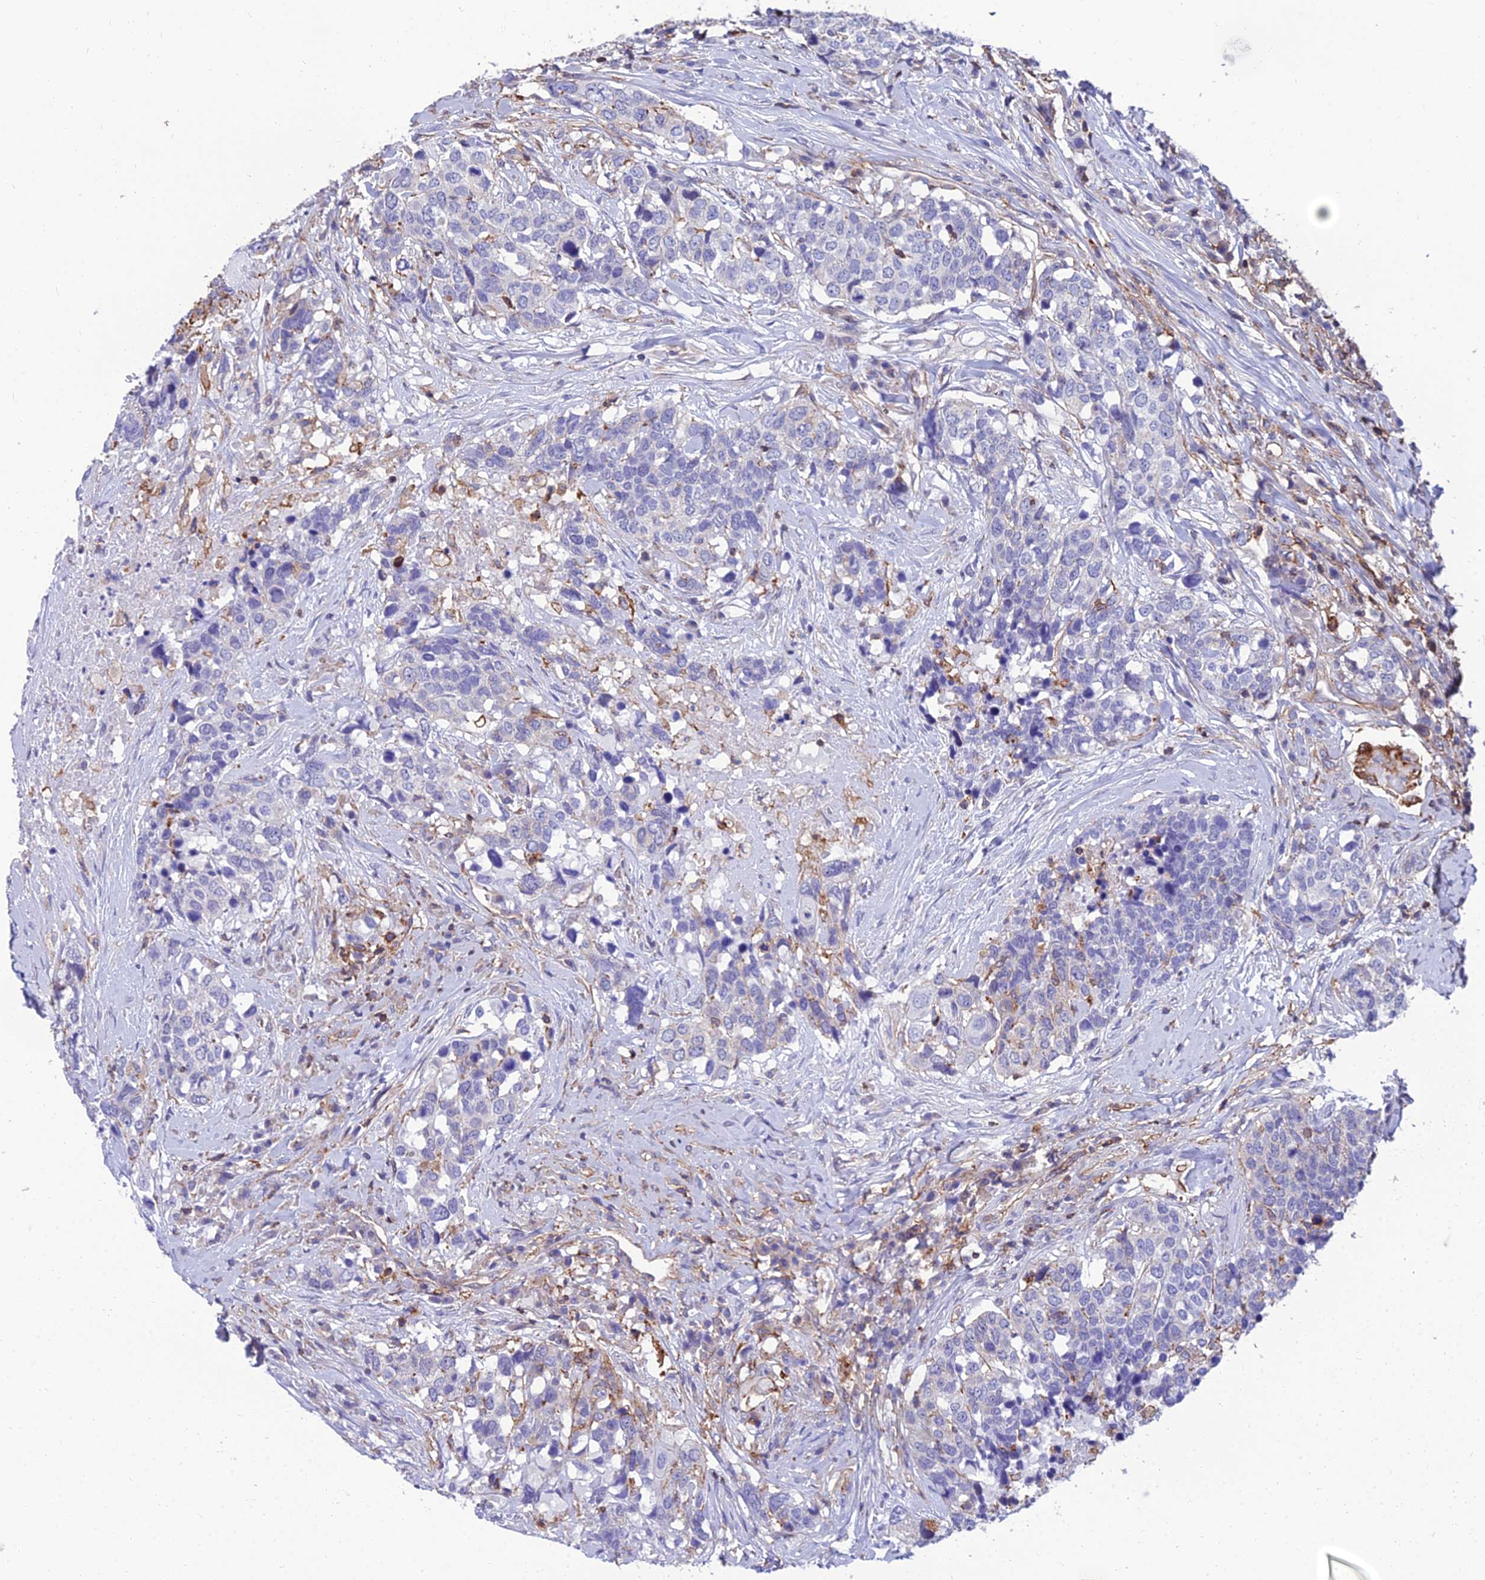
{"staining": {"intensity": "negative", "quantity": "none", "location": "none"}, "tissue": "head and neck cancer", "cell_type": "Tumor cells", "image_type": "cancer", "snomed": [{"axis": "morphology", "description": "Squamous cell carcinoma, NOS"}, {"axis": "topography", "description": "Head-Neck"}], "caption": "Protein analysis of head and neck cancer (squamous cell carcinoma) shows no significant positivity in tumor cells.", "gene": "PPP1R18", "patient": {"sex": "male", "age": 66}}